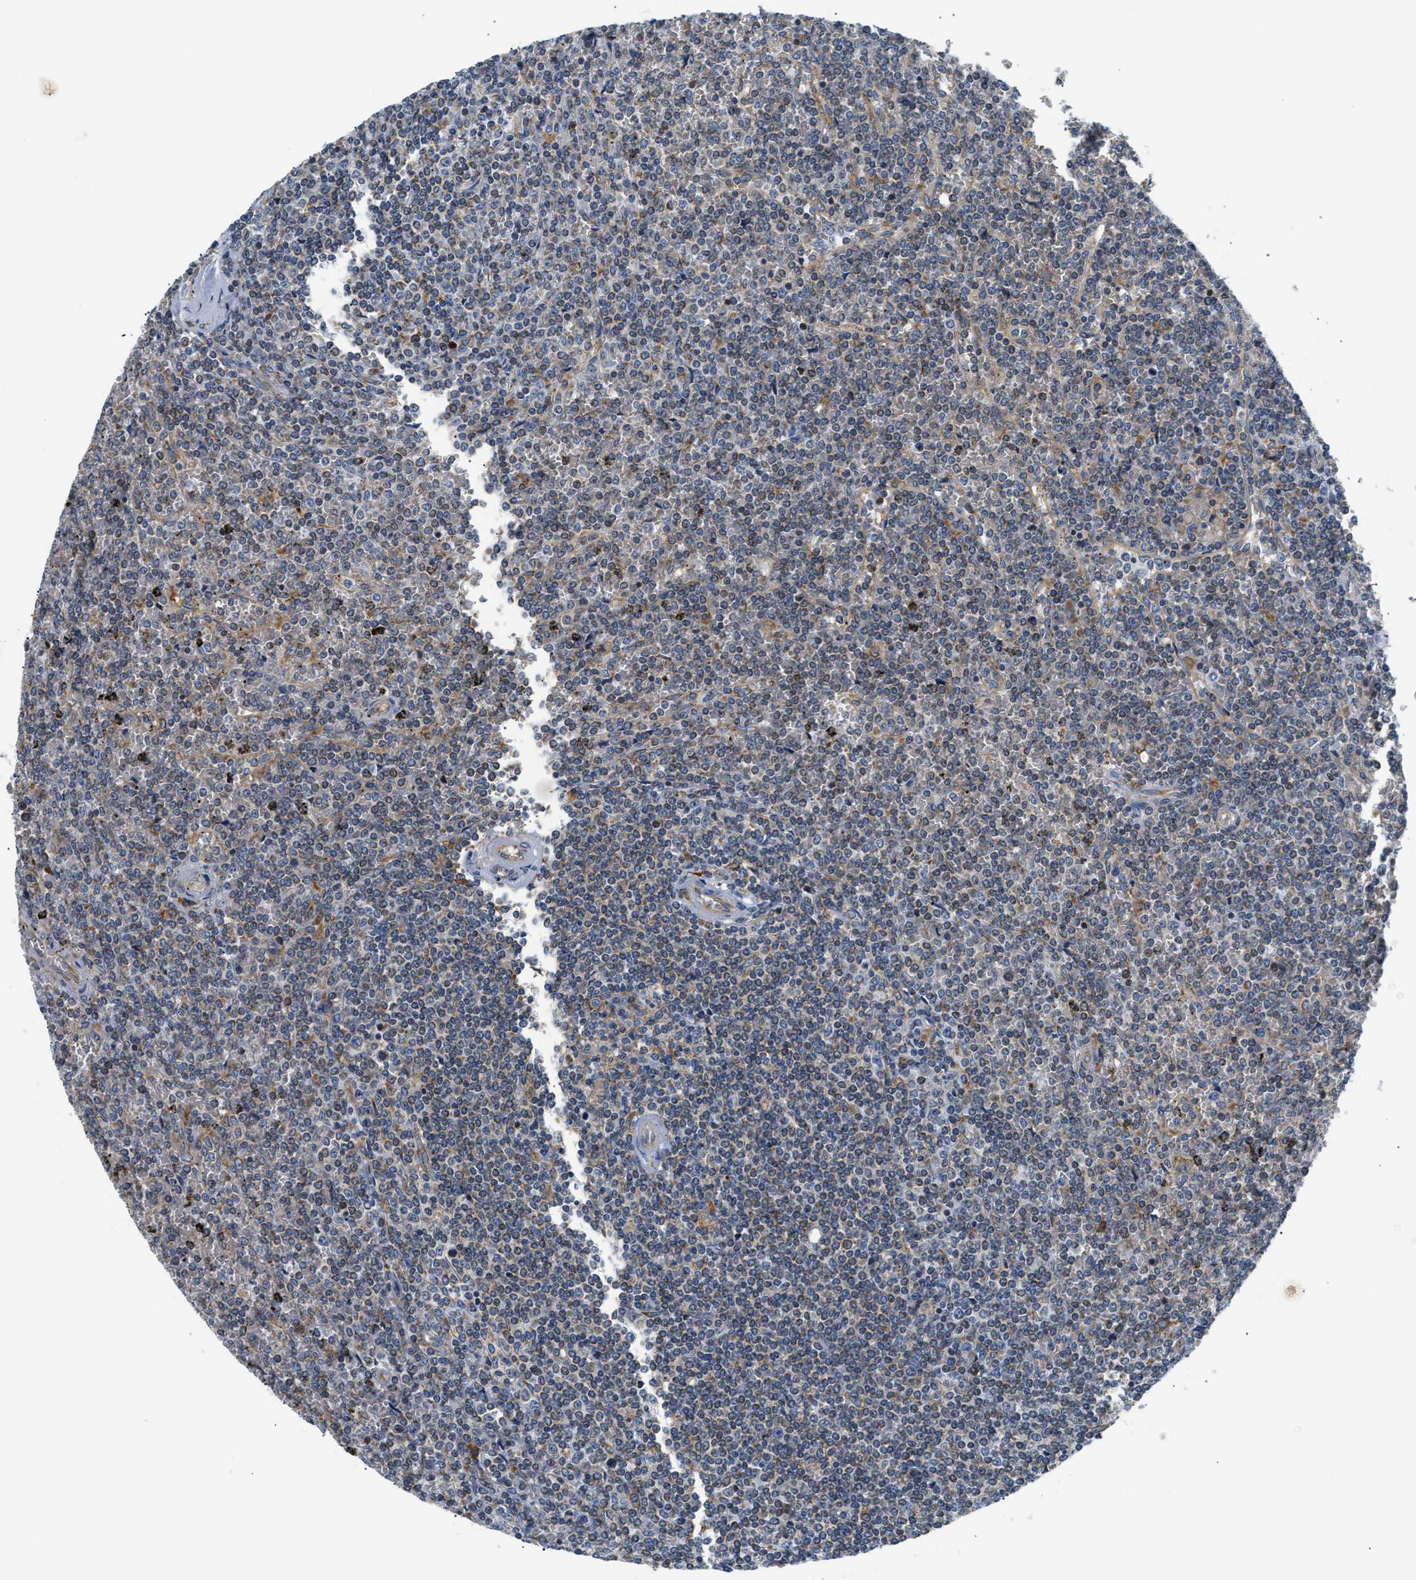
{"staining": {"intensity": "weak", "quantity": "25%-75%", "location": "cytoplasmic/membranous"}, "tissue": "lymphoma", "cell_type": "Tumor cells", "image_type": "cancer", "snomed": [{"axis": "morphology", "description": "Malignant lymphoma, non-Hodgkin's type, Low grade"}, {"axis": "topography", "description": "Spleen"}], "caption": "Protein expression analysis of human low-grade malignant lymphoma, non-Hodgkin's type reveals weak cytoplasmic/membranous expression in approximately 25%-75% of tumor cells.", "gene": "HDHD3", "patient": {"sex": "female", "age": 19}}